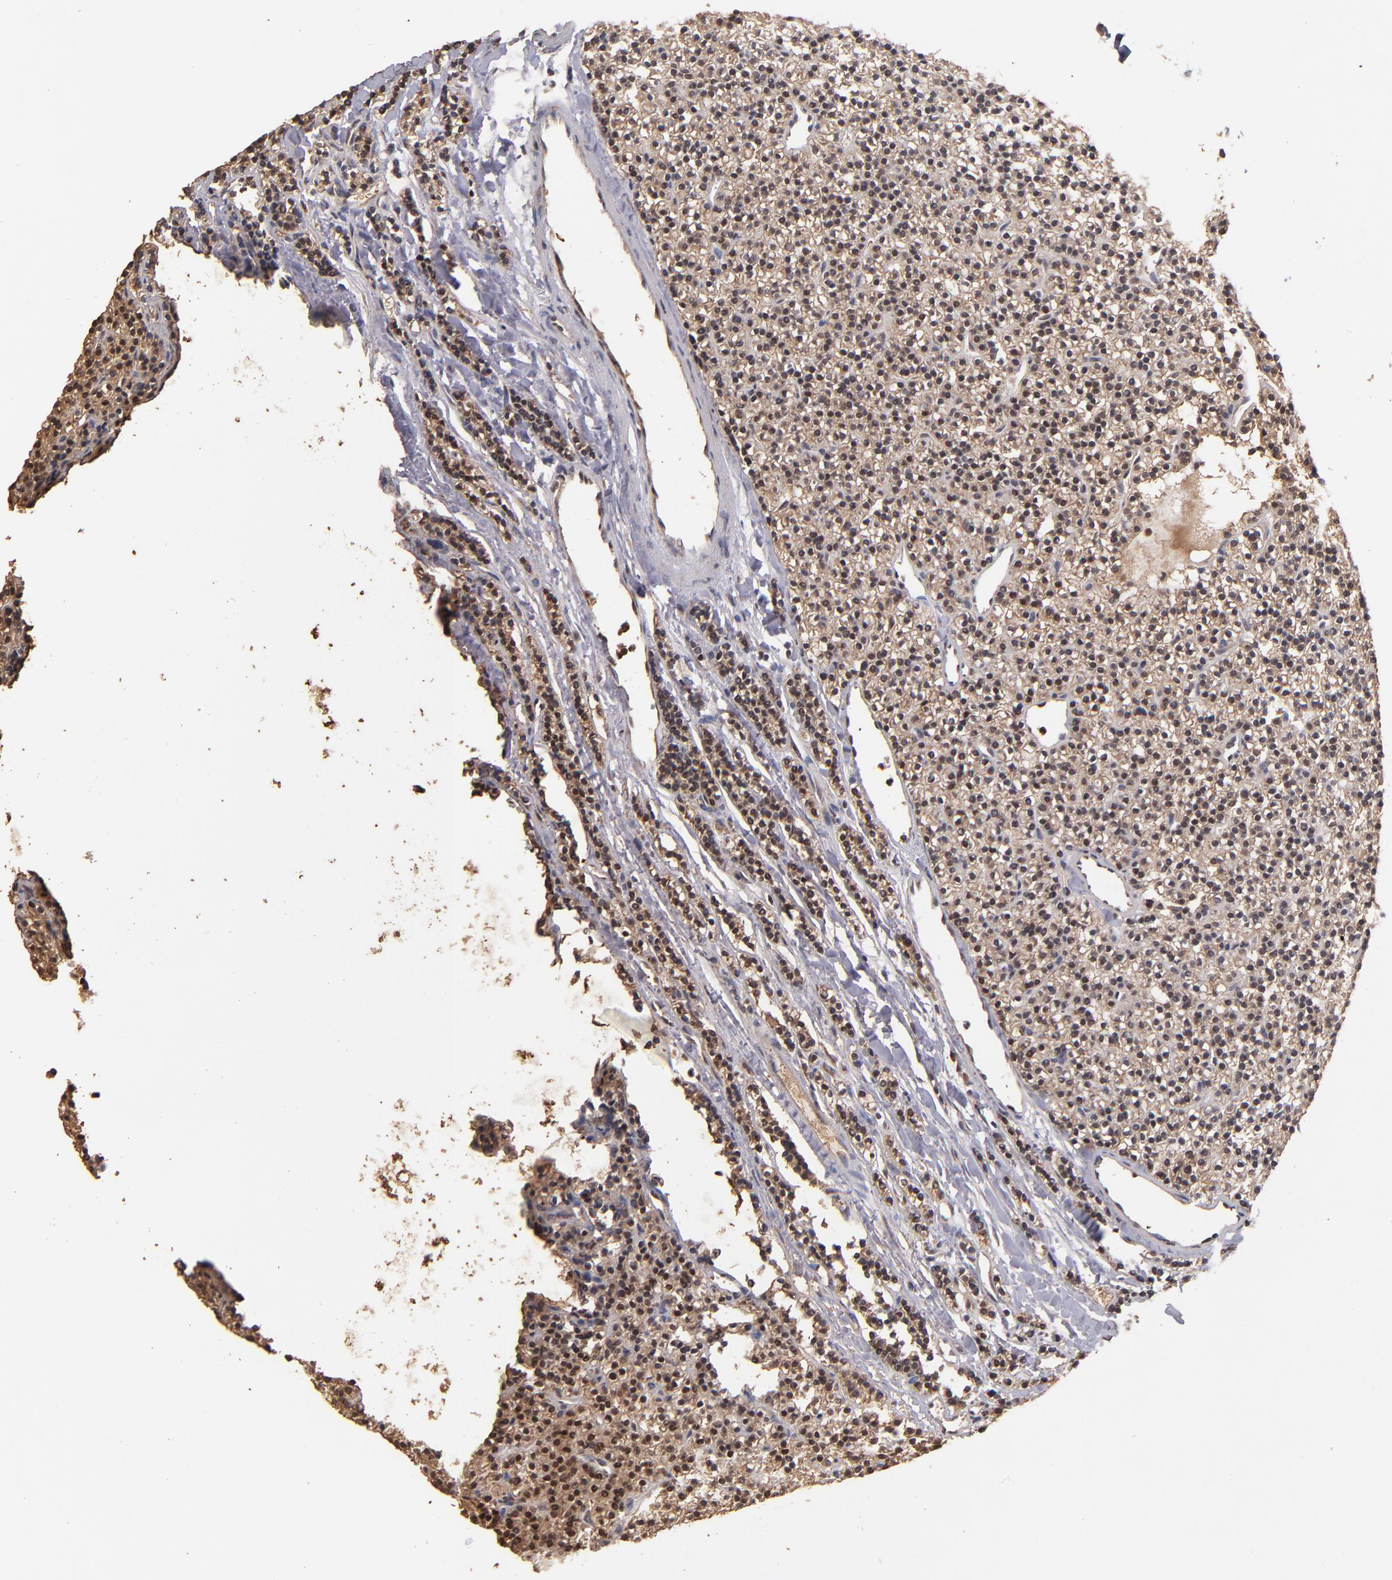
{"staining": {"intensity": "strong", "quantity": ">75%", "location": "cytoplasmic/membranous,nuclear"}, "tissue": "parathyroid gland", "cell_type": "Glandular cells", "image_type": "normal", "snomed": [{"axis": "morphology", "description": "Normal tissue, NOS"}, {"axis": "topography", "description": "Parathyroid gland"}], "caption": "High-magnification brightfield microscopy of unremarkable parathyroid gland stained with DAB (brown) and counterstained with hematoxylin (blue). glandular cells exhibit strong cytoplasmic/membranous,nuclear positivity is appreciated in approximately>75% of cells. (Stains: DAB in brown, nuclei in blue, Microscopy: brightfield microscopy at high magnification).", "gene": "EAPP", "patient": {"sex": "female", "age": 45}}